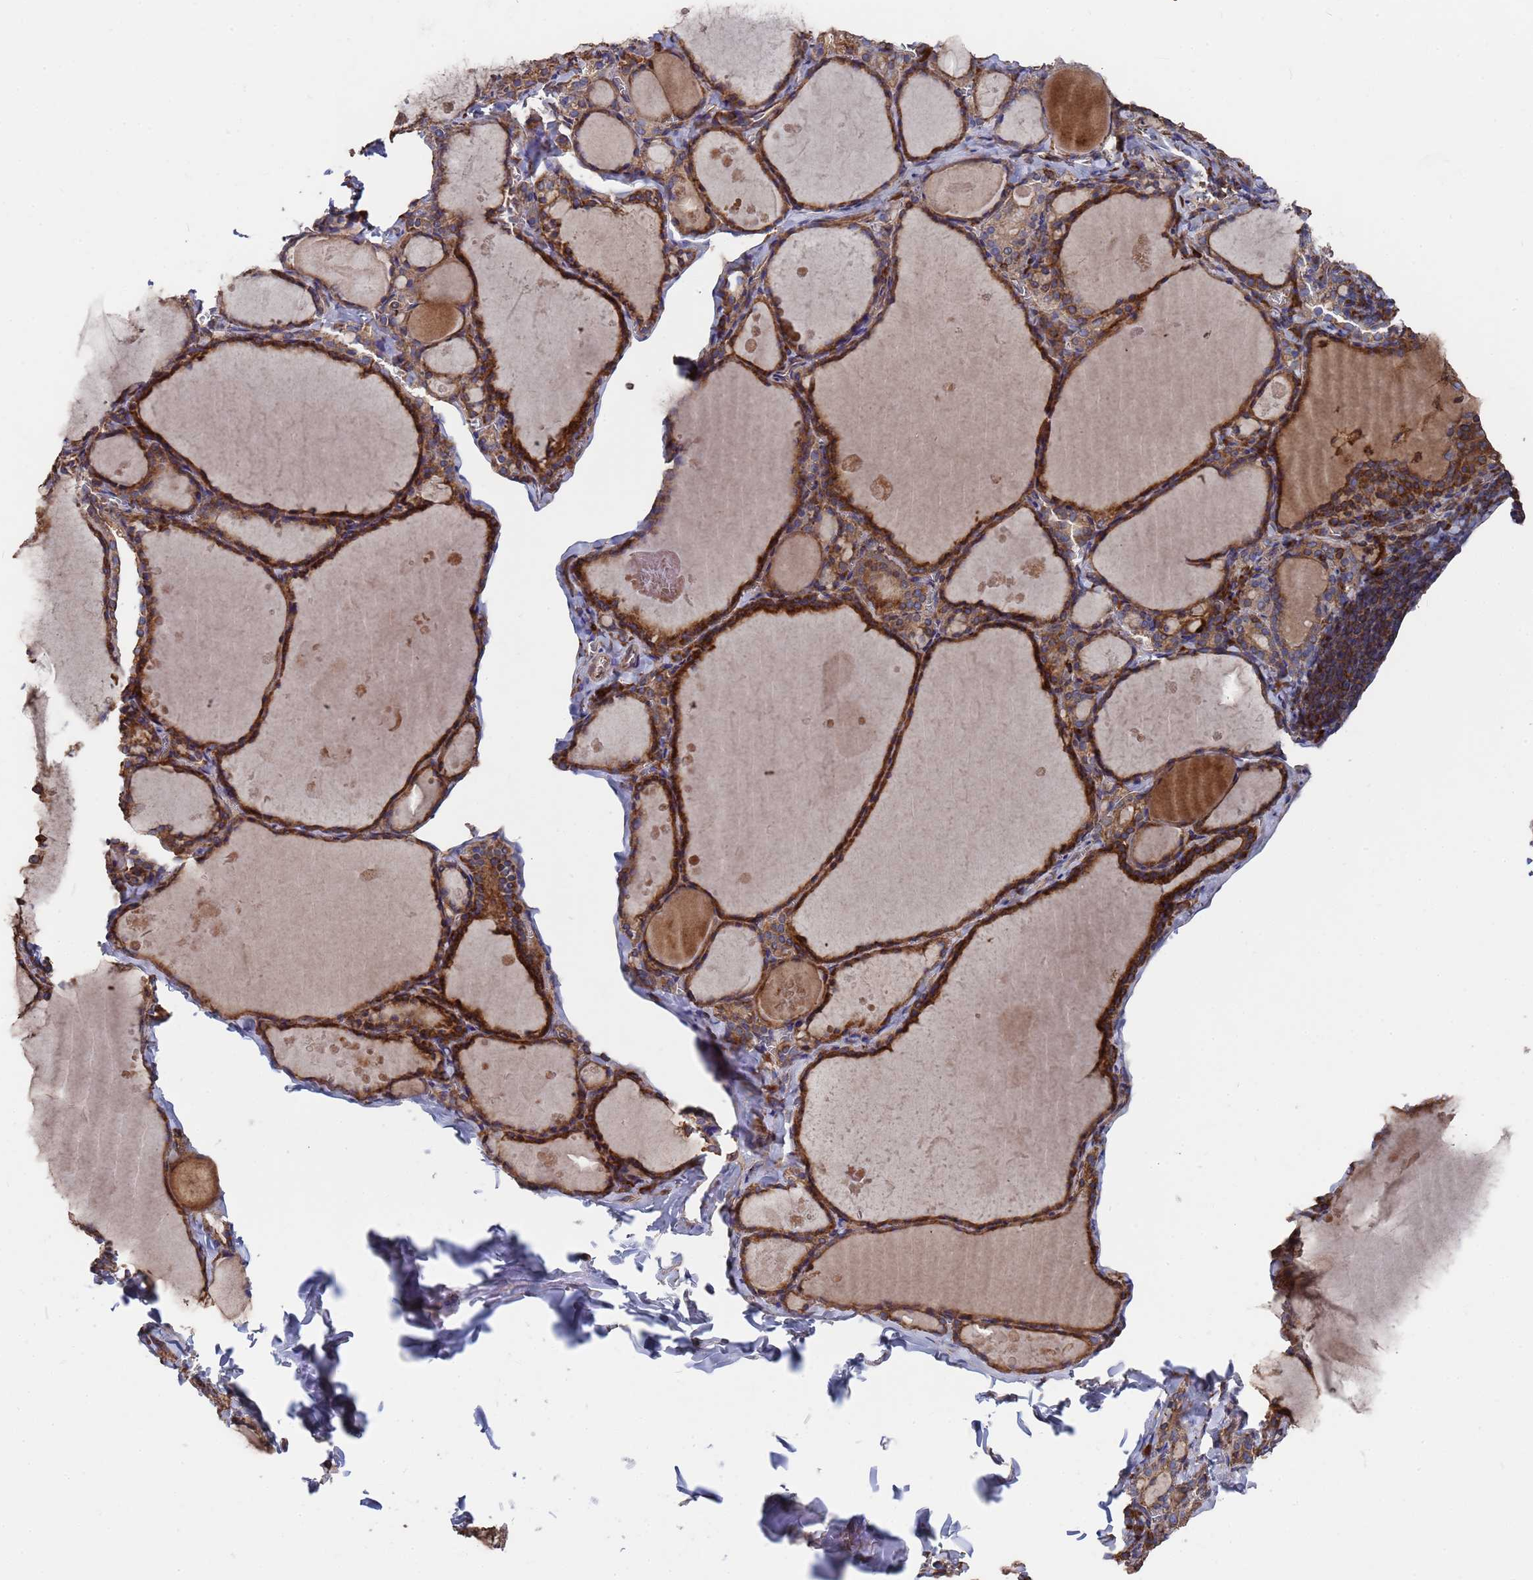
{"staining": {"intensity": "strong", "quantity": ">75%", "location": "cytoplasmic/membranous"}, "tissue": "thyroid gland", "cell_type": "Glandular cells", "image_type": "normal", "snomed": [{"axis": "morphology", "description": "Normal tissue, NOS"}, {"axis": "topography", "description": "Thyroid gland"}], "caption": "Immunohistochemistry image of normal thyroid gland: human thyroid gland stained using immunohistochemistry exhibits high levels of strong protein expression localized specifically in the cytoplasmic/membranous of glandular cells, appearing as a cytoplasmic/membranous brown color.", "gene": "PYCR1", "patient": {"sex": "male", "age": 56}}